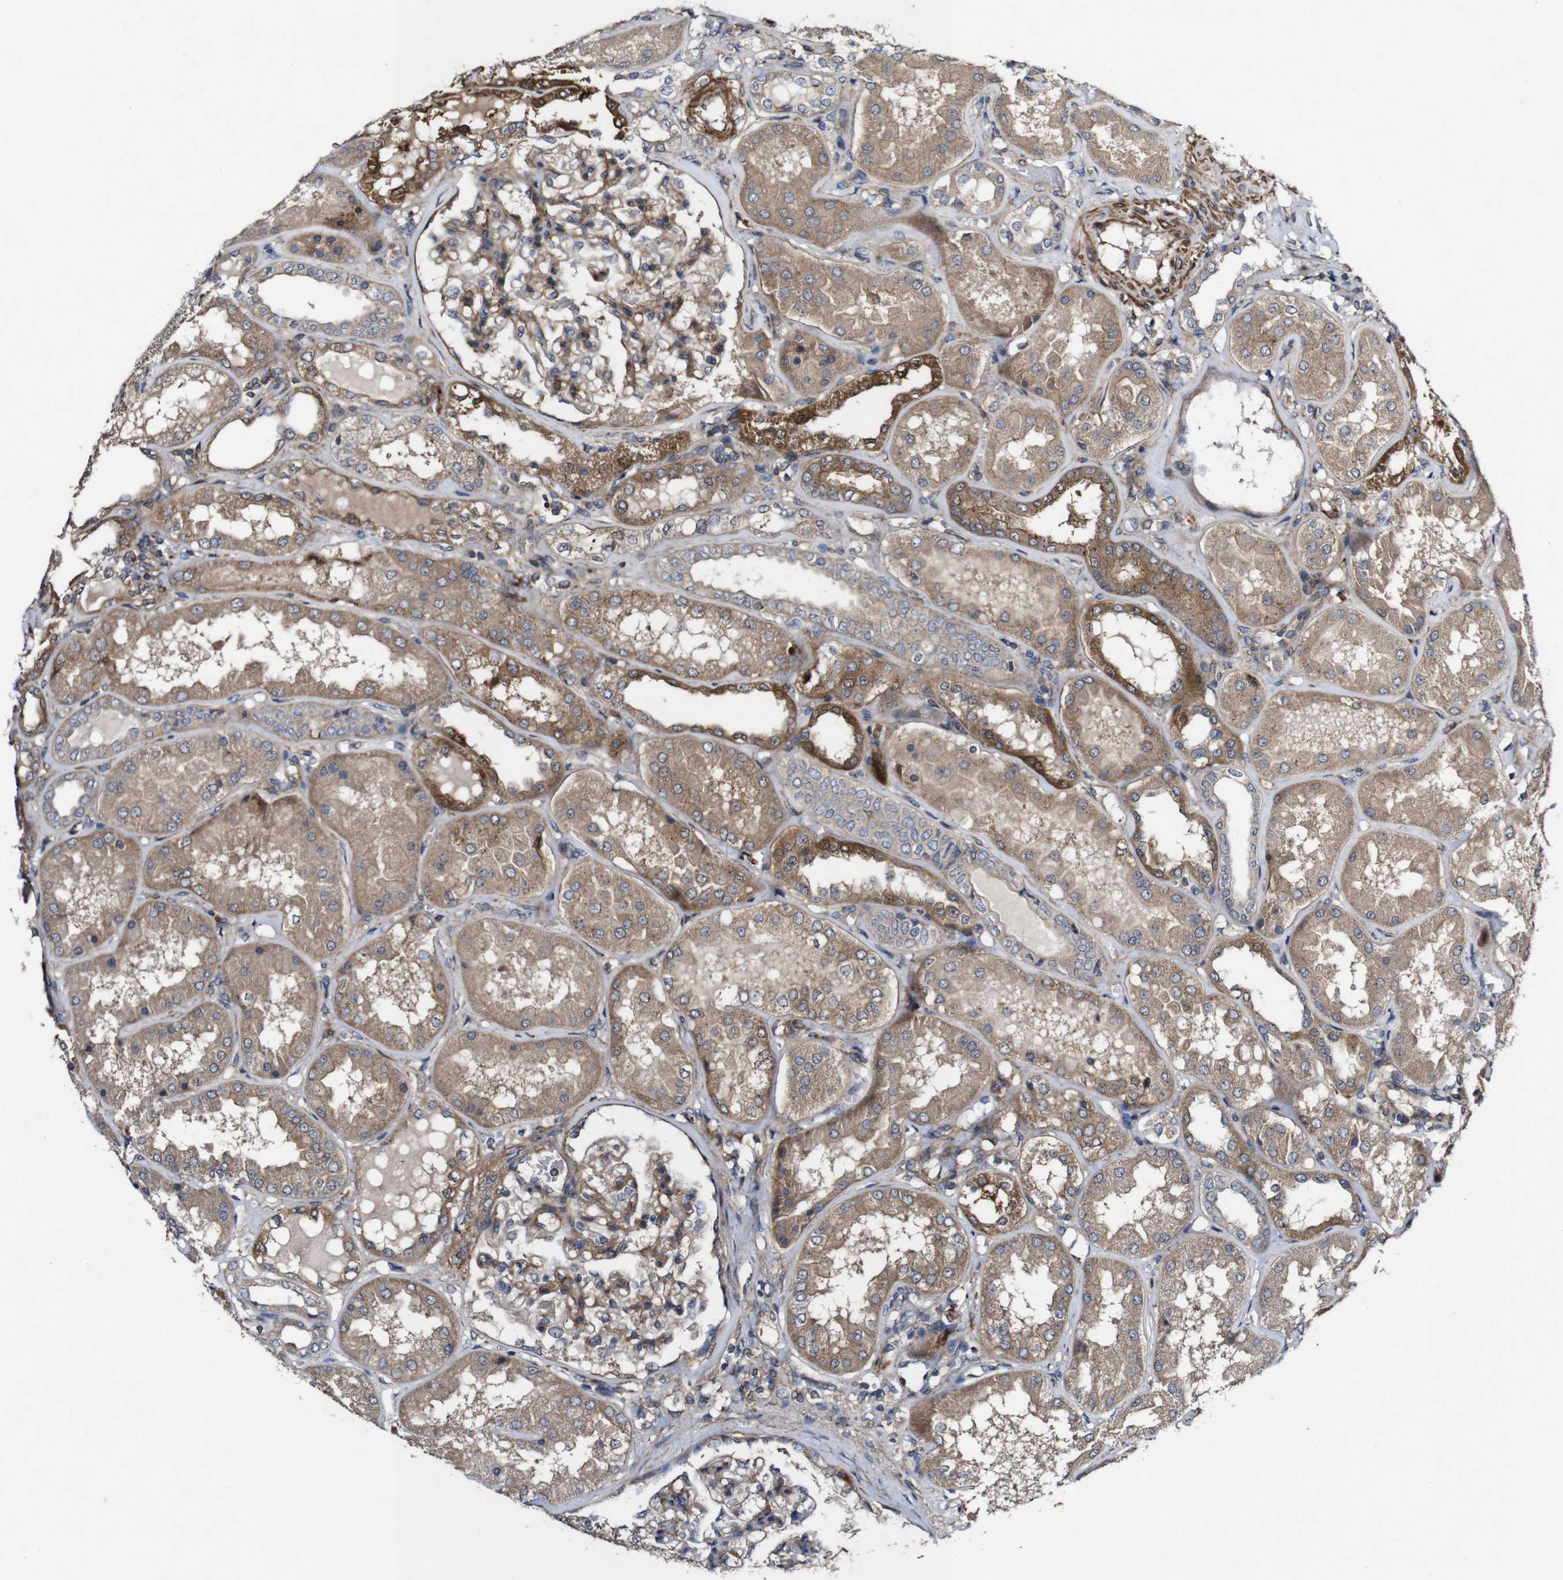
{"staining": {"intensity": "moderate", "quantity": ">75%", "location": "cytoplasmic/membranous"}, "tissue": "kidney", "cell_type": "Cells in glomeruli", "image_type": "normal", "snomed": [{"axis": "morphology", "description": "Normal tissue, NOS"}, {"axis": "topography", "description": "Kidney"}], "caption": "Immunohistochemistry (DAB) staining of unremarkable kidney reveals moderate cytoplasmic/membranous protein expression in about >75% of cells in glomeruli. The staining is performed using DAB (3,3'-diaminobenzidine) brown chromogen to label protein expression. The nuclei are counter-stained blue using hematoxylin.", "gene": "GSDME", "patient": {"sex": "female", "age": 56}}